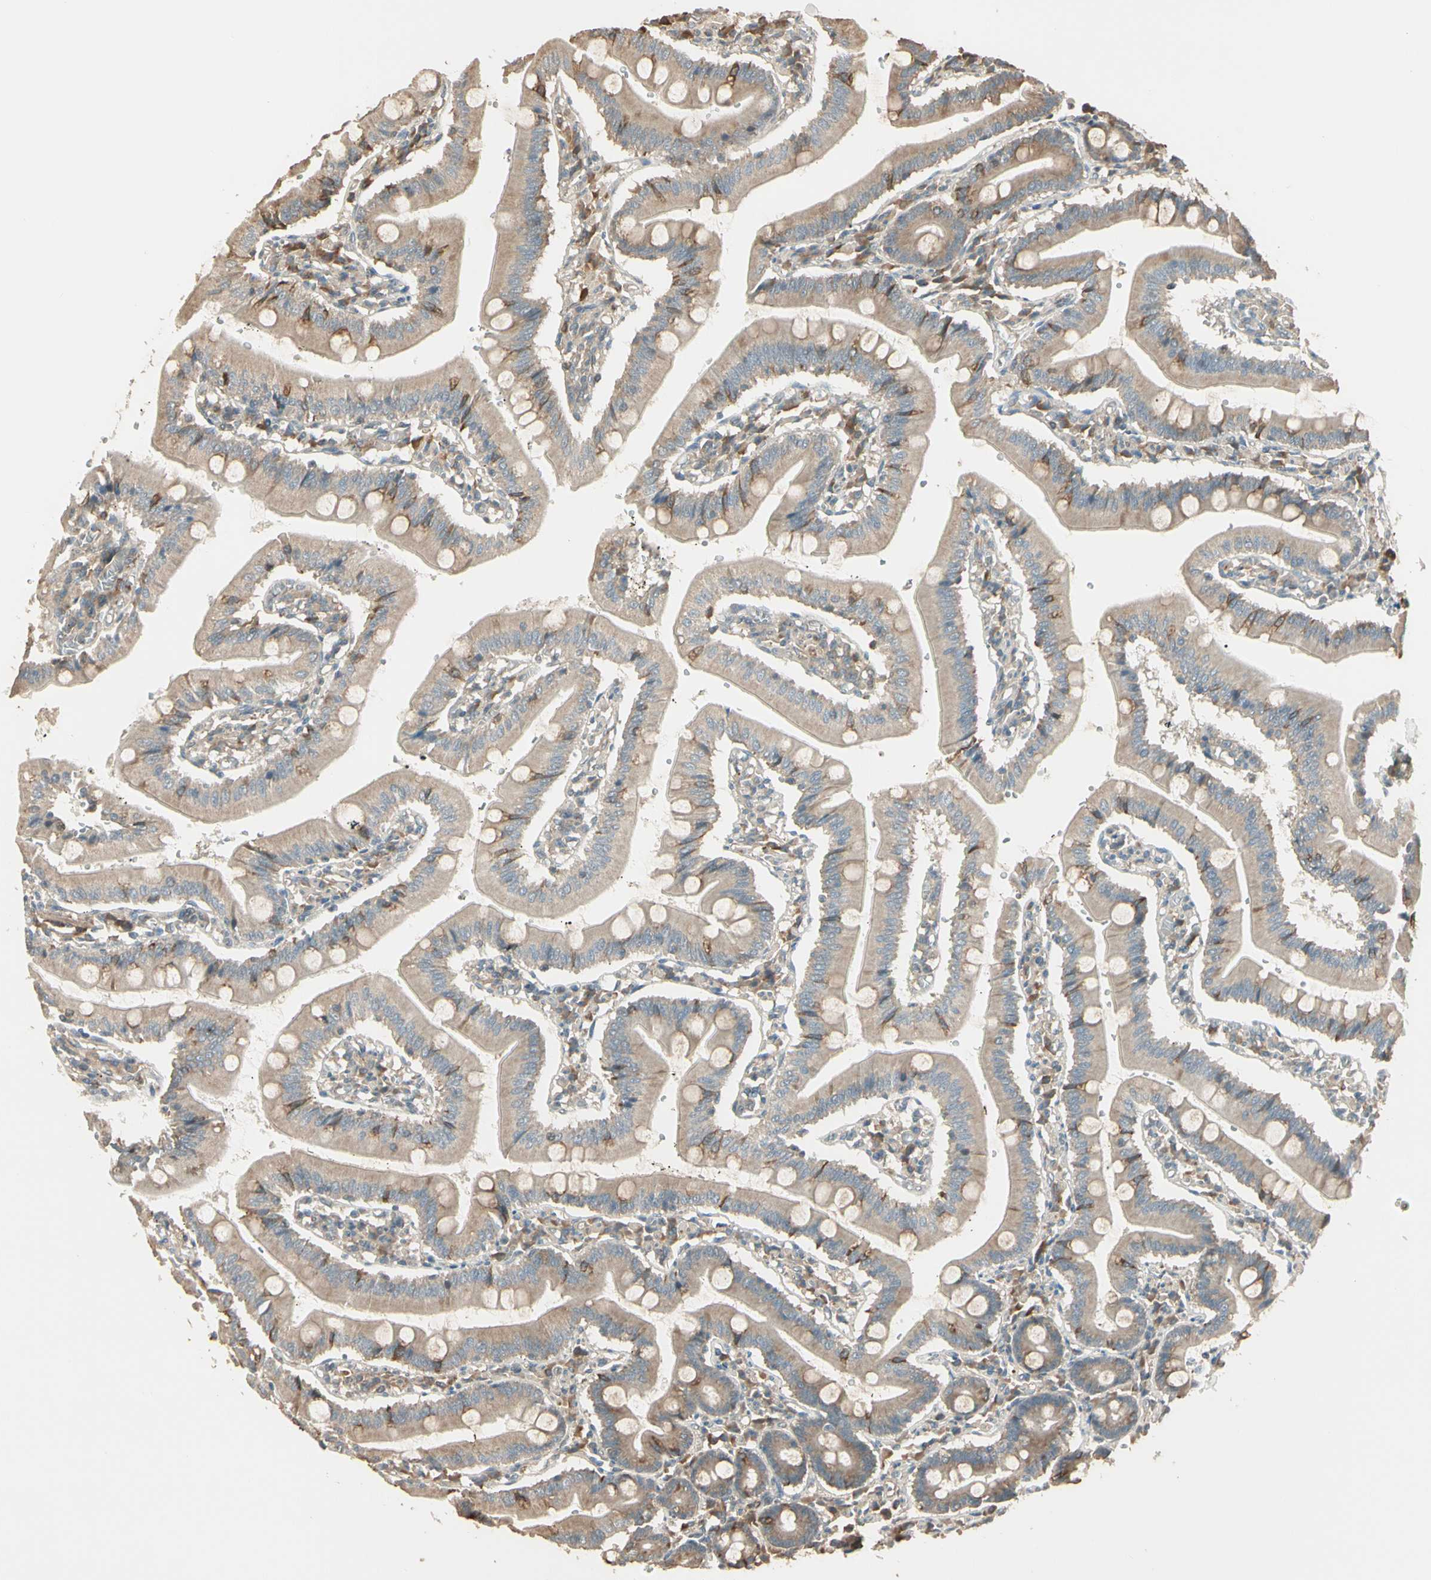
{"staining": {"intensity": "moderate", "quantity": ">75%", "location": "cytoplasmic/membranous"}, "tissue": "small intestine", "cell_type": "Glandular cells", "image_type": "normal", "snomed": [{"axis": "morphology", "description": "Normal tissue, NOS"}, {"axis": "topography", "description": "Small intestine"}], "caption": "Small intestine stained with IHC reveals moderate cytoplasmic/membranous positivity in about >75% of glandular cells. Immunohistochemistry stains the protein in brown and the nuclei are stained blue.", "gene": "TNFRSF21", "patient": {"sex": "male", "age": 71}}